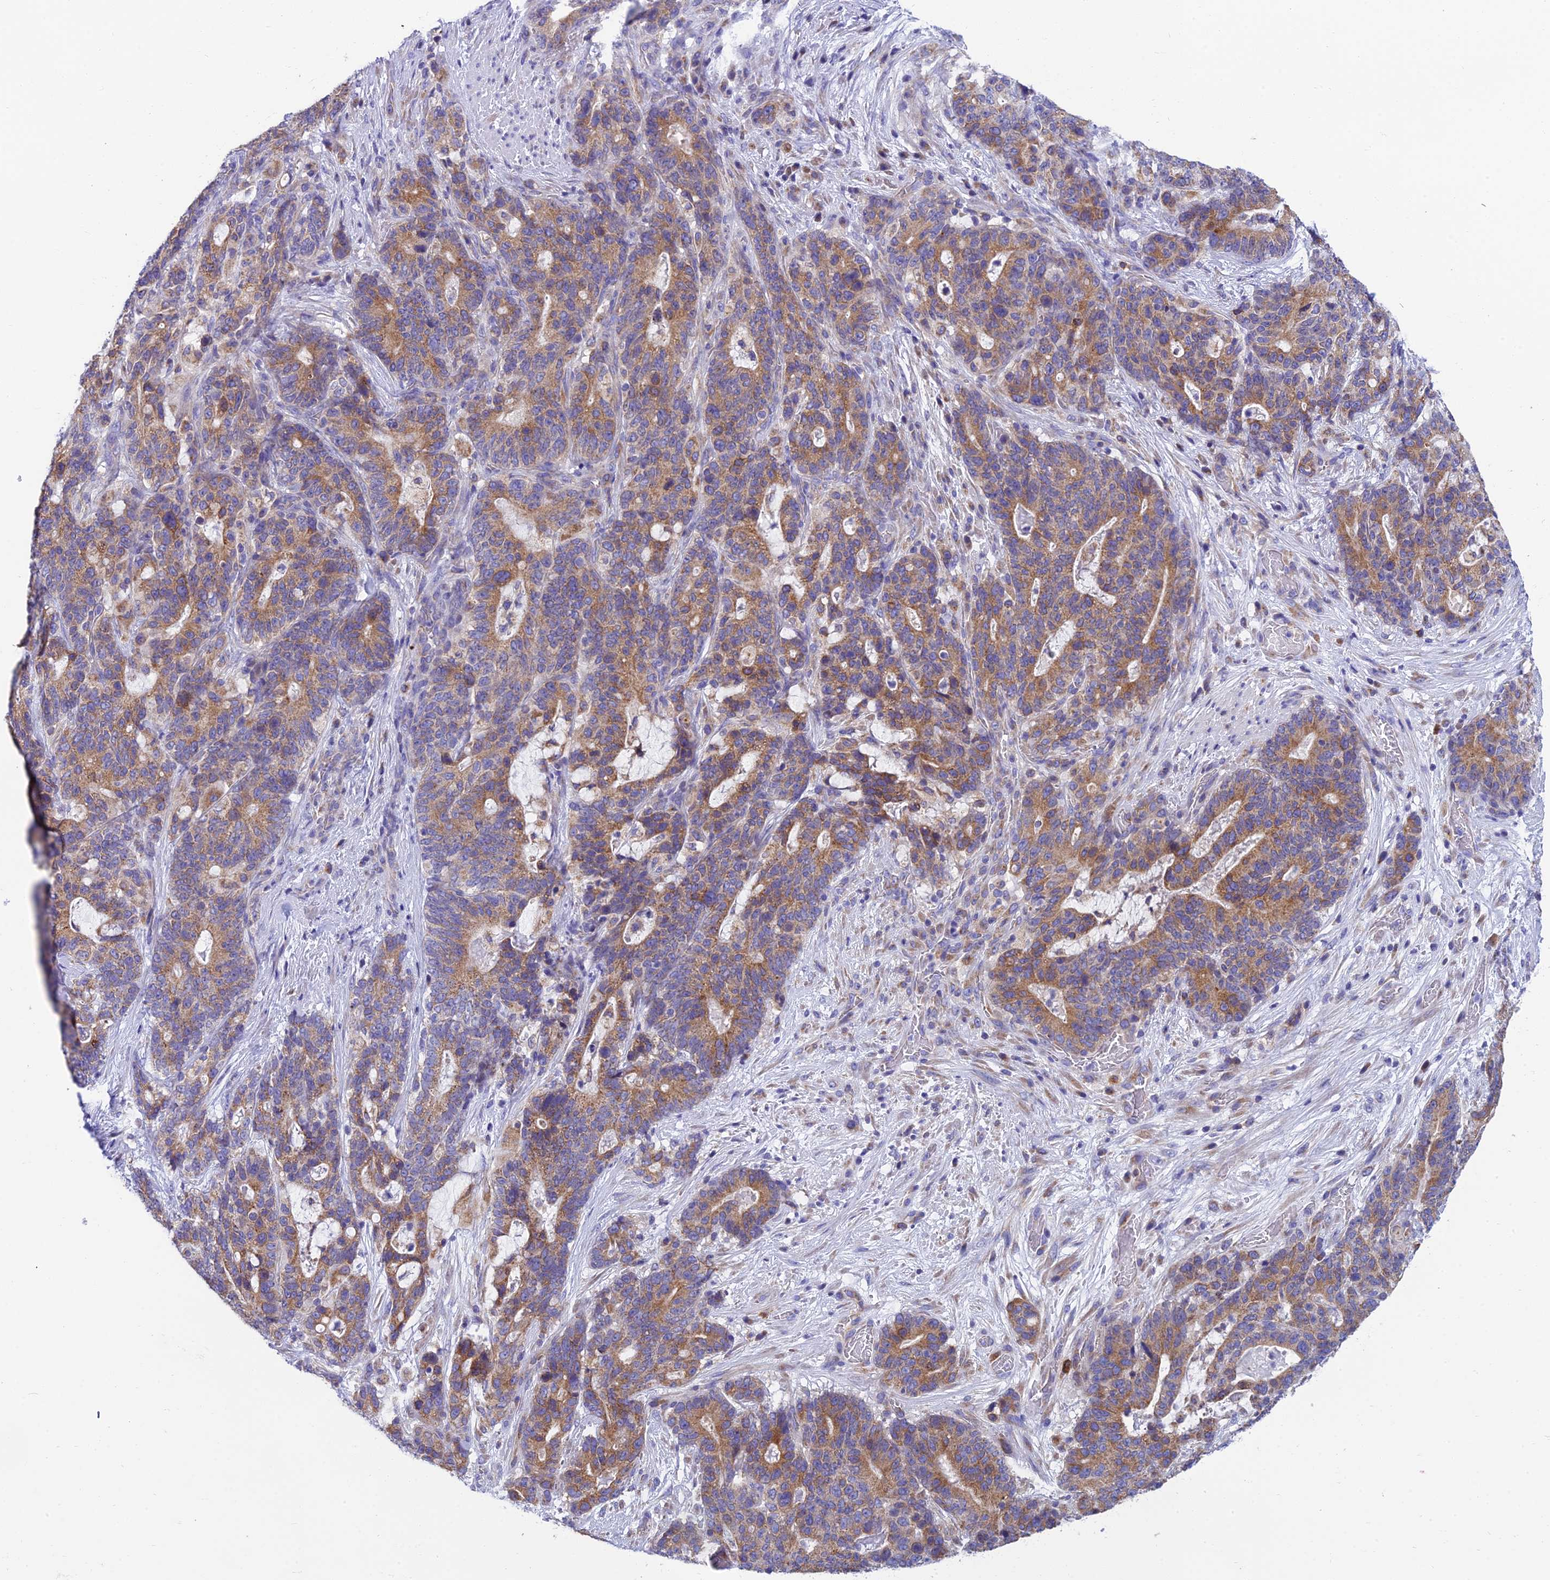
{"staining": {"intensity": "moderate", "quantity": ">75%", "location": "cytoplasmic/membranous"}, "tissue": "stomach cancer", "cell_type": "Tumor cells", "image_type": "cancer", "snomed": [{"axis": "morphology", "description": "Normal tissue, NOS"}, {"axis": "morphology", "description": "Adenocarcinoma, NOS"}, {"axis": "topography", "description": "Stomach"}], "caption": "Stomach cancer stained with DAB IHC displays medium levels of moderate cytoplasmic/membranous staining in approximately >75% of tumor cells. The staining was performed using DAB (3,3'-diaminobenzidine) to visualize the protein expression in brown, while the nuclei were stained in blue with hematoxylin (Magnification: 20x).", "gene": "REEP4", "patient": {"sex": "female", "age": 64}}